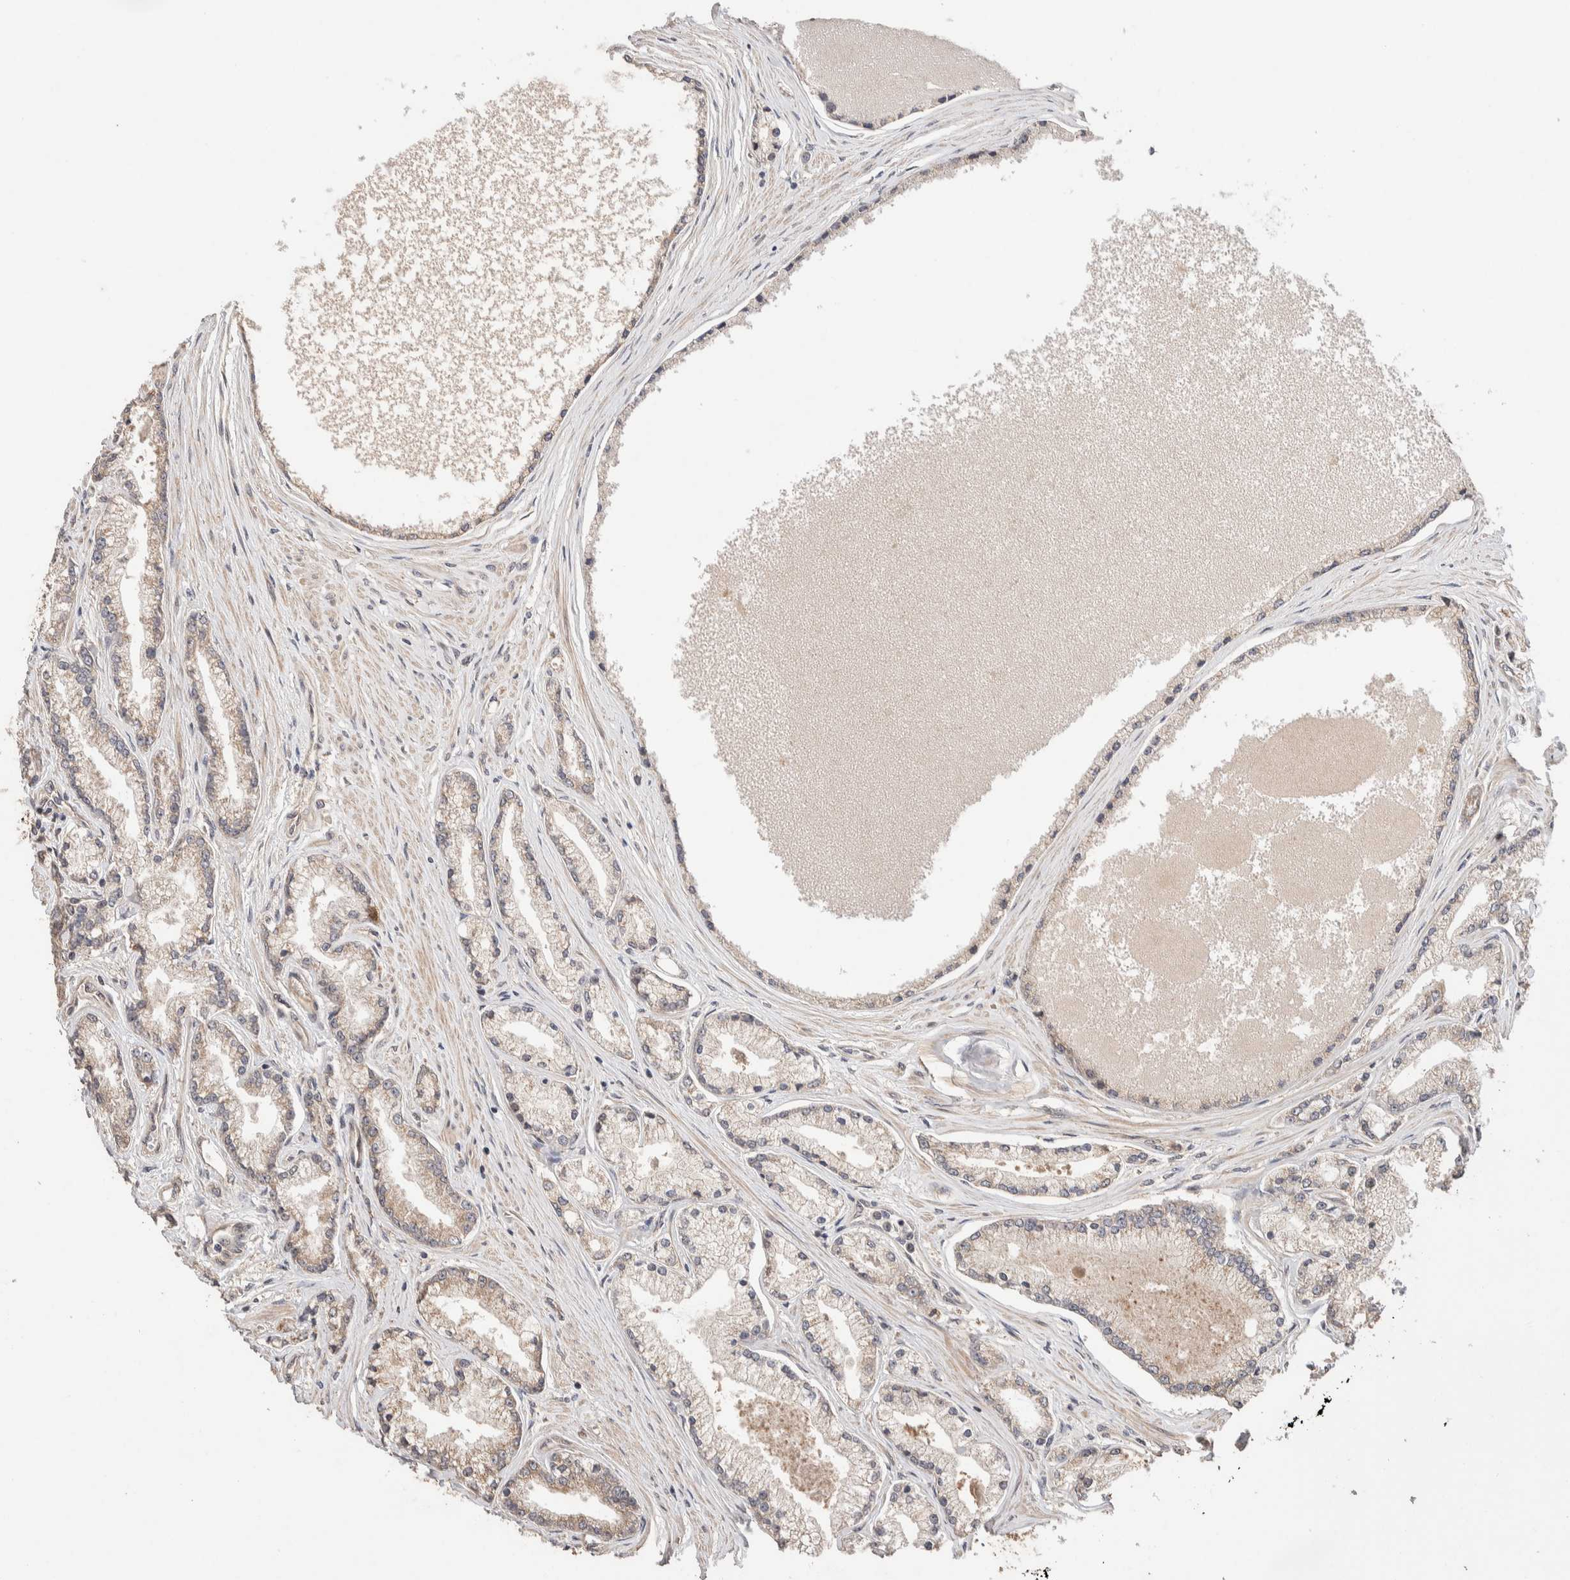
{"staining": {"intensity": "weak", "quantity": ">75%", "location": "cytoplasmic/membranous"}, "tissue": "prostate cancer", "cell_type": "Tumor cells", "image_type": "cancer", "snomed": [{"axis": "morphology", "description": "Adenocarcinoma, High grade"}, {"axis": "topography", "description": "Prostate"}], "caption": "The photomicrograph exhibits staining of prostate cancer (adenocarcinoma (high-grade)), revealing weak cytoplasmic/membranous protein staining (brown color) within tumor cells. Immunohistochemistry stains the protein in brown and the nuclei are stained blue.", "gene": "PRDM15", "patient": {"sex": "male", "age": 71}}